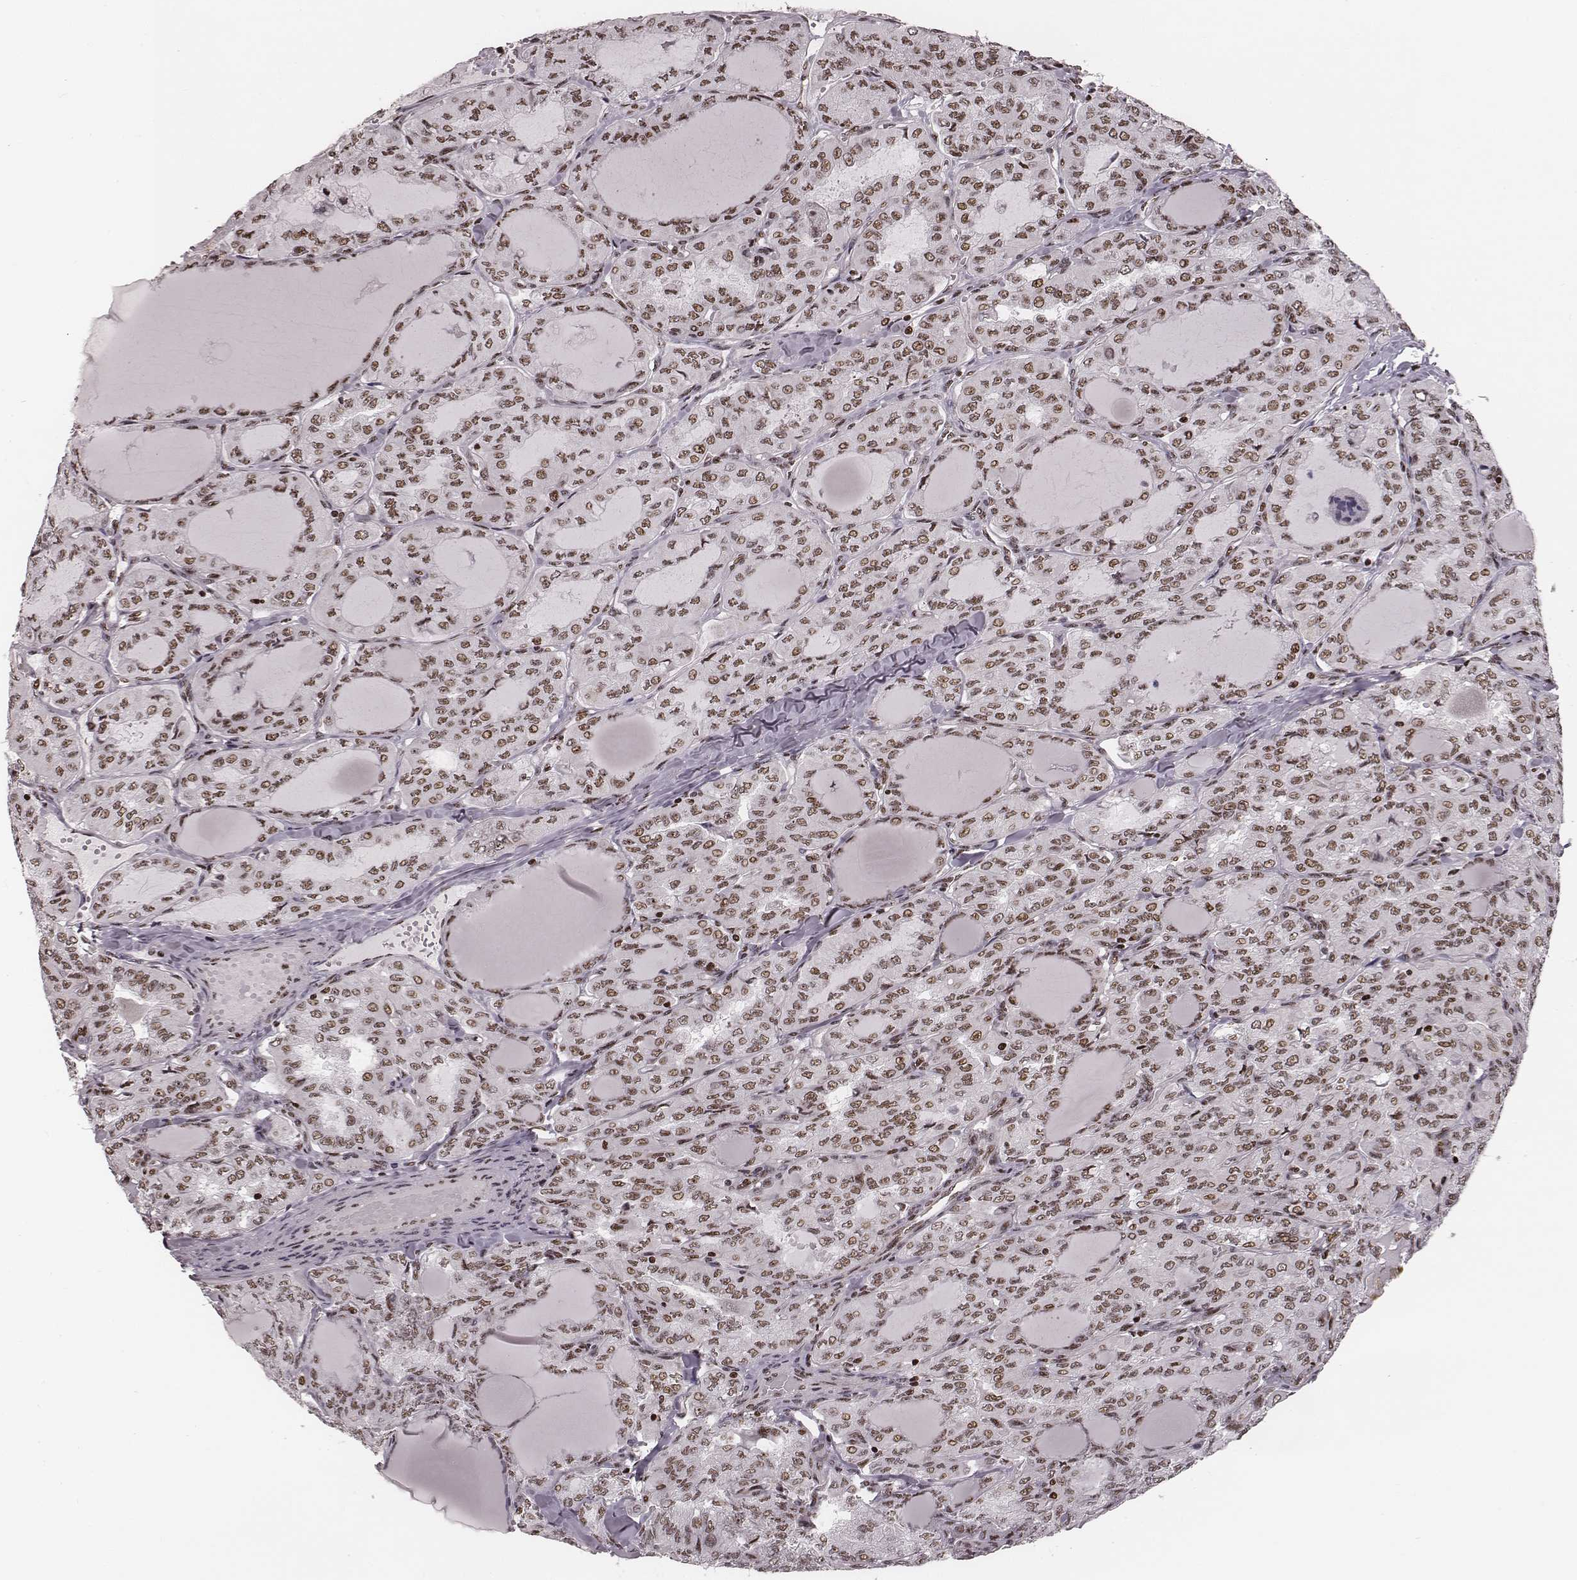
{"staining": {"intensity": "weak", "quantity": ">75%", "location": "nuclear"}, "tissue": "thyroid cancer", "cell_type": "Tumor cells", "image_type": "cancer", "snomed": [{"axis": "morphology", "description": "Papillary adenocarcinoma, NOS"}, {"axis": "topography", "description": "Thyroid gland"}], "caption": "Immunohistochemistry of thyroid cancer exhibits low levels of weak nuclear expression in approximately >75% of tumor cells.", "gene": "VRK3", "patient": {"sex": "male", "age": 20}}